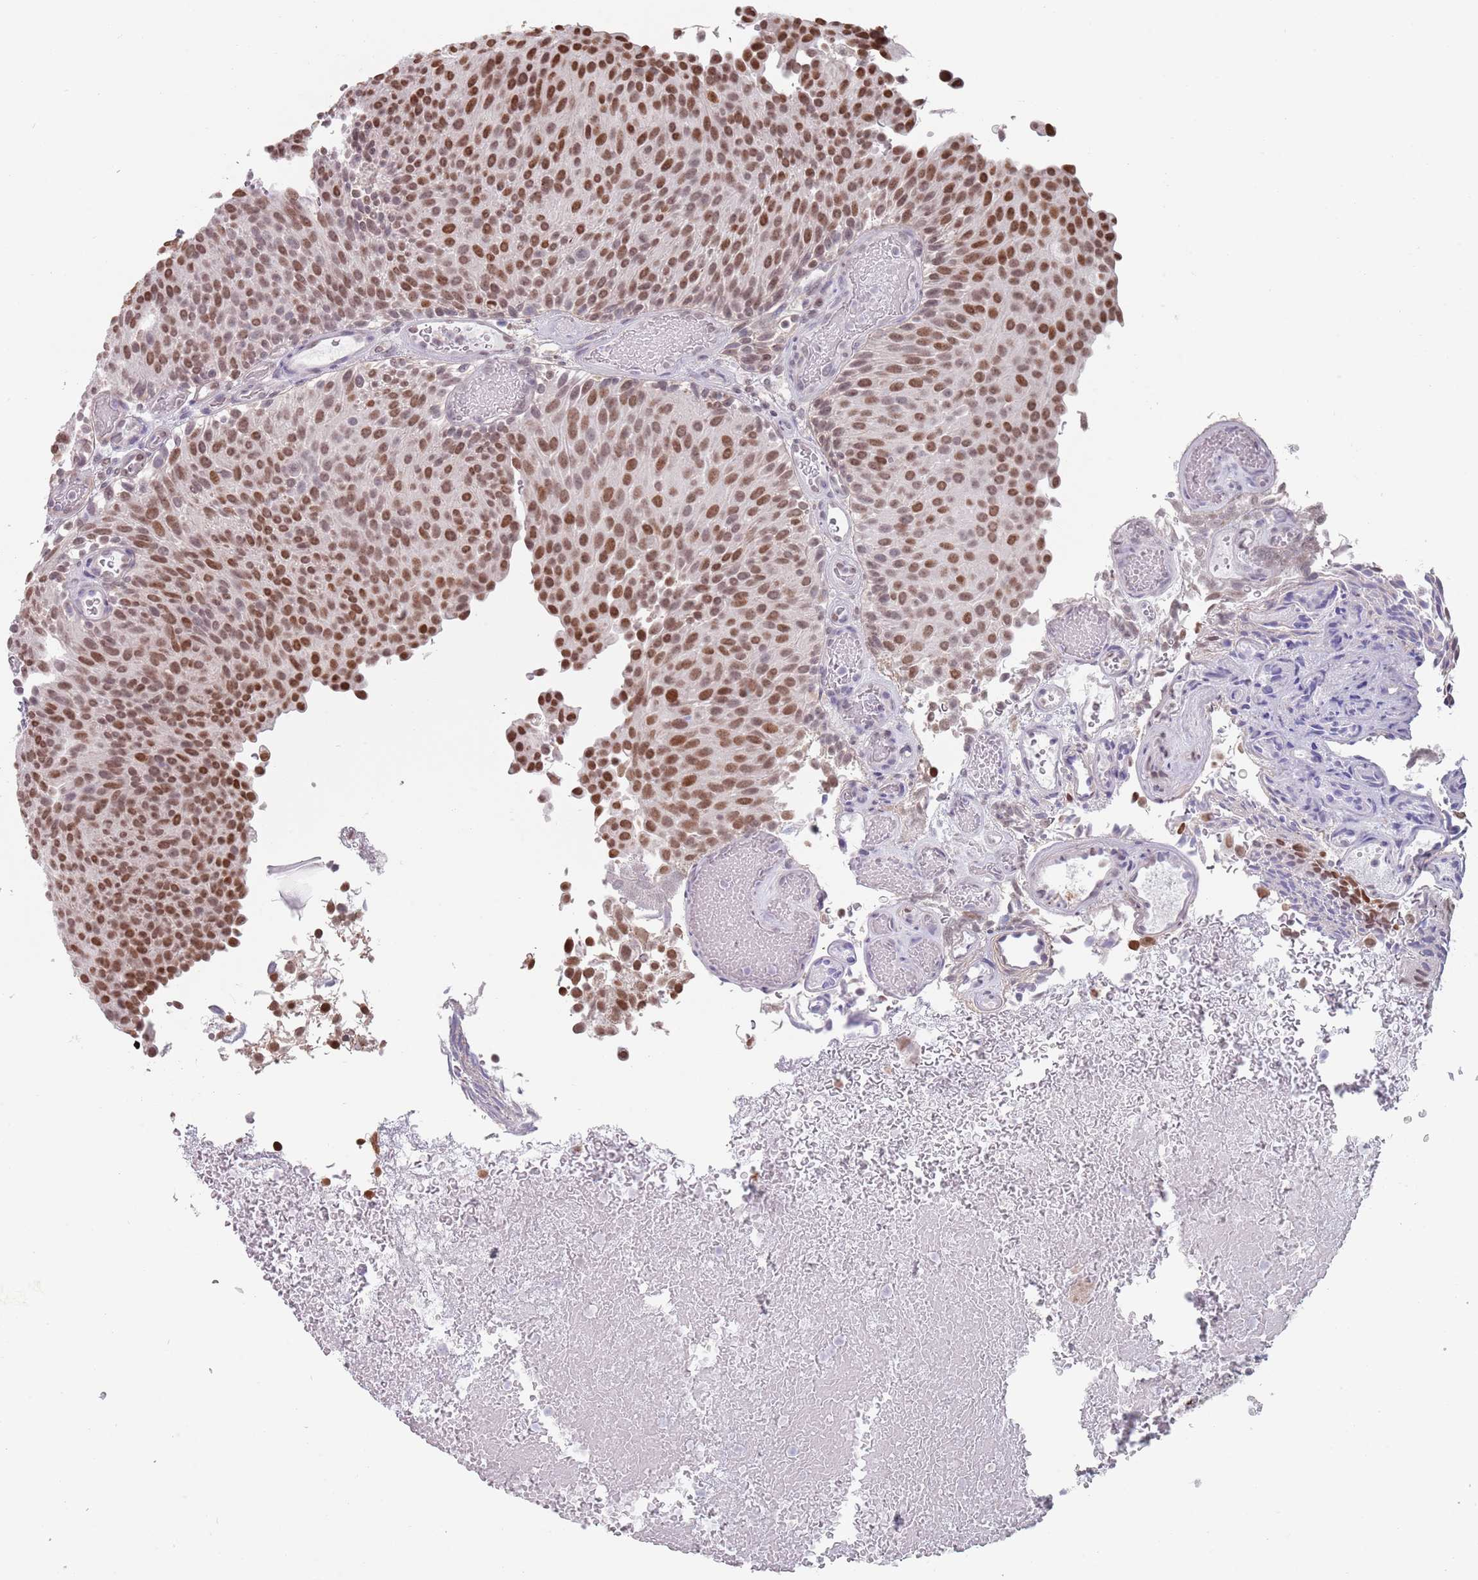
{"staining": {"intensity": "moderate", "quantity": ">75%", "location": "nuclear"}, "tissue": "urothelial cancer", "cell_type": "Tumor cells", "image_type": "cancer", "snomed": [{"axis": "morphology", "description": "Urothelial carcinoma, Low grade"}, {"axis": "topography", "description": "Urinary bladder"}], "caption": "A medium amount of moderate nuclear expression is seen in about >75% of tumor cells in urothelial carcinoma (low-grade) tissue.", "gene": "MFSD12", "patient": {"sex": "male", "age": 78}}